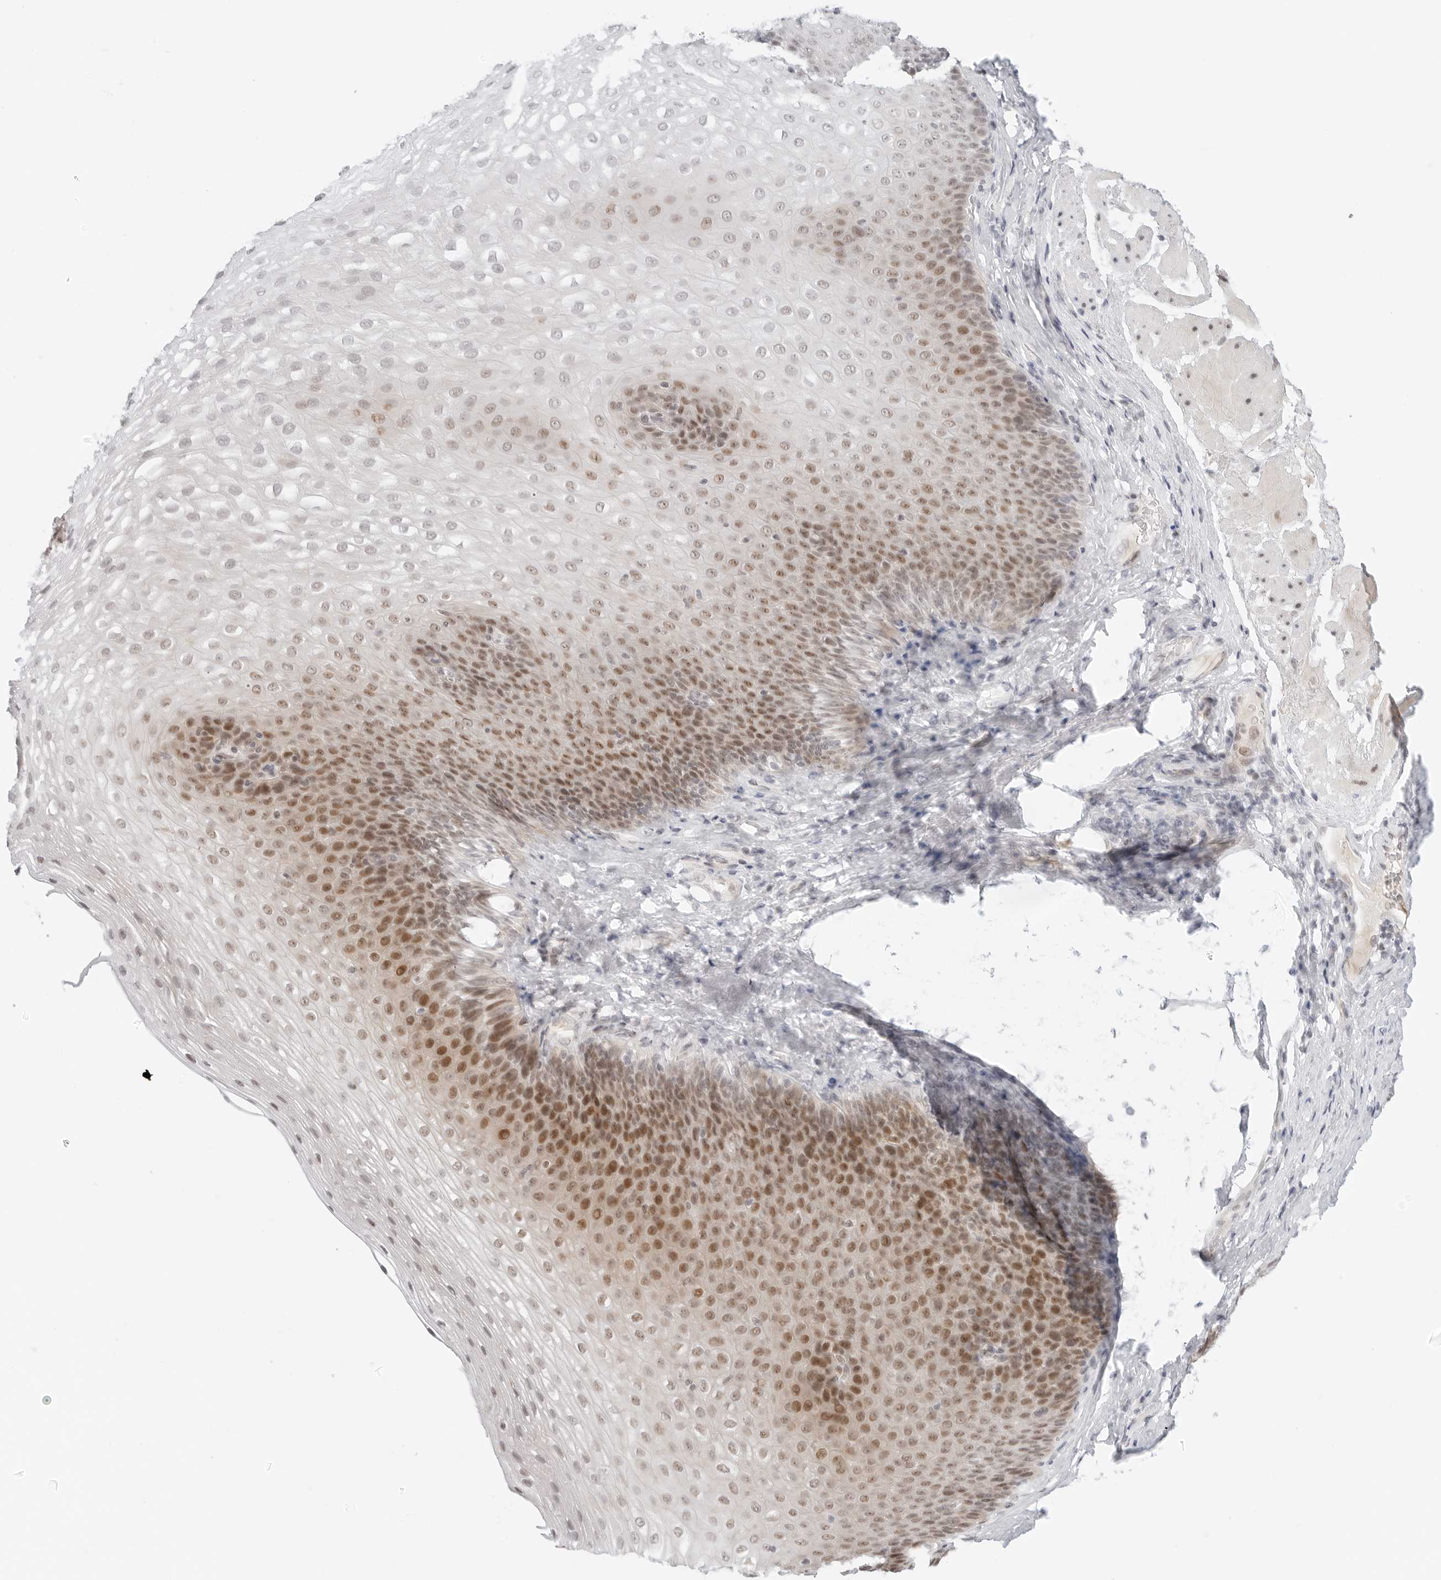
{"staining": {"intensity": "moderate", "quantity": "25%-75%", "location": "nuclear"}, "tissue": "esophagus", "cell_type": "Squamous epithelial cells", "image_type": "normal", "snomed": [{"axis": "morphology", "description": "Normal tissue, NOS"}, {"axis": "topography", "description": "Esophagus"}], "caption": "IHC histopathology image of benign esophagus stained for a protein (brown), which shows medium levels of moderate nuclear staining in approximately 25%-75% of squamous epithelial cells.", "gene": "TSEN2", "patient": {"sex": "female", "age": 66}}